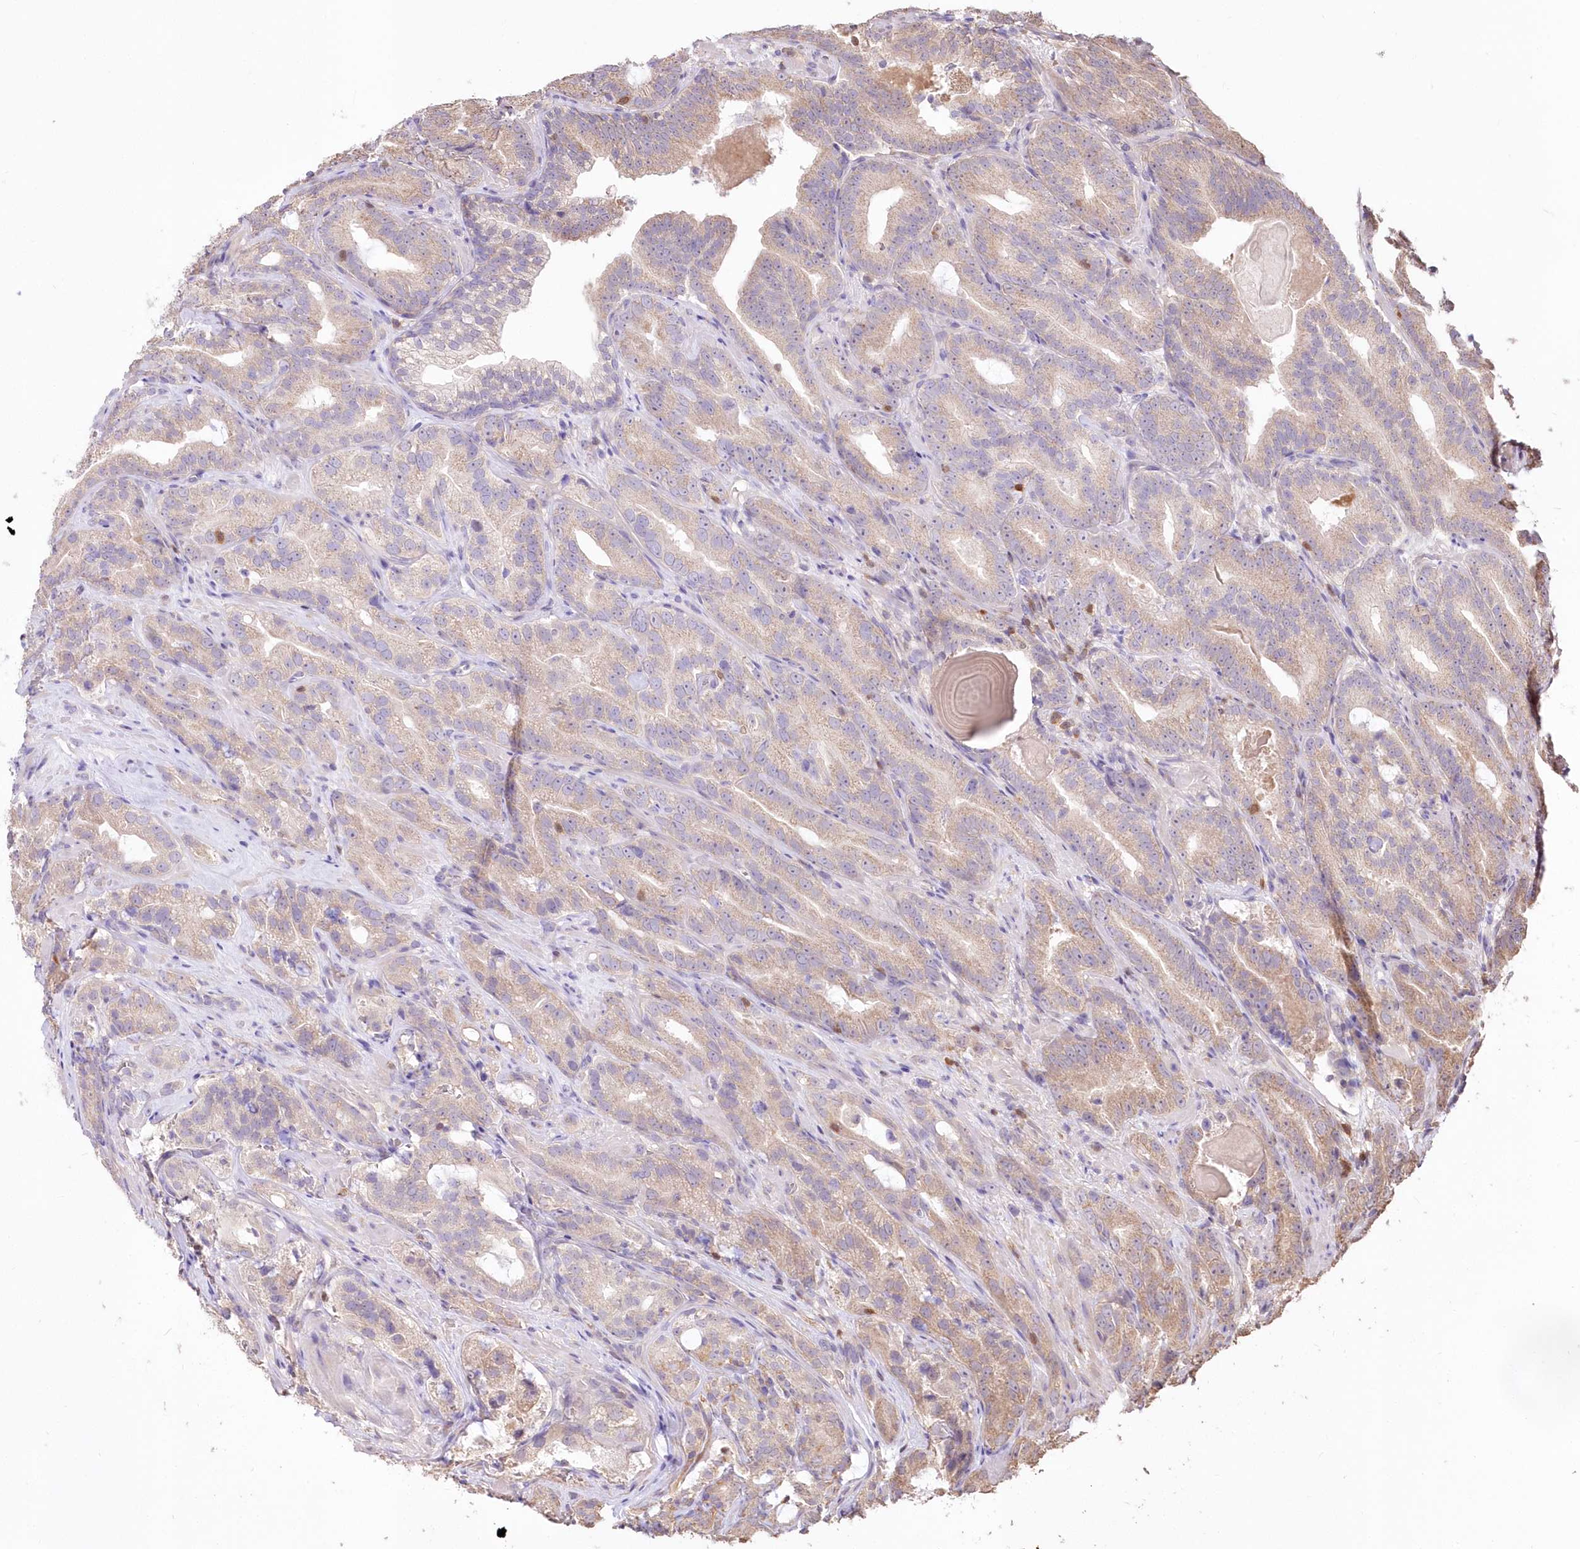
{"staining": {"intensity": "weak", "quantity": "<25%", "location": "cytoplasmic/membranous"}, "tissue": "prostate cancer", "cell_type": "Tumor cells", "image_type": "cancer", "snomed": [{"axis": "morphology", "description": "Adenocarcinoma, High grade"}, {"axis": "topography", "description": "Prostate"}], "caption": "This is an immunohistochemistry micrograph of human adenocarcinoma (high-grade) (prostate). There is no expression in tumor cells.", "gene": "STK17B", "patient": {"sex": "male", "age": 57}}